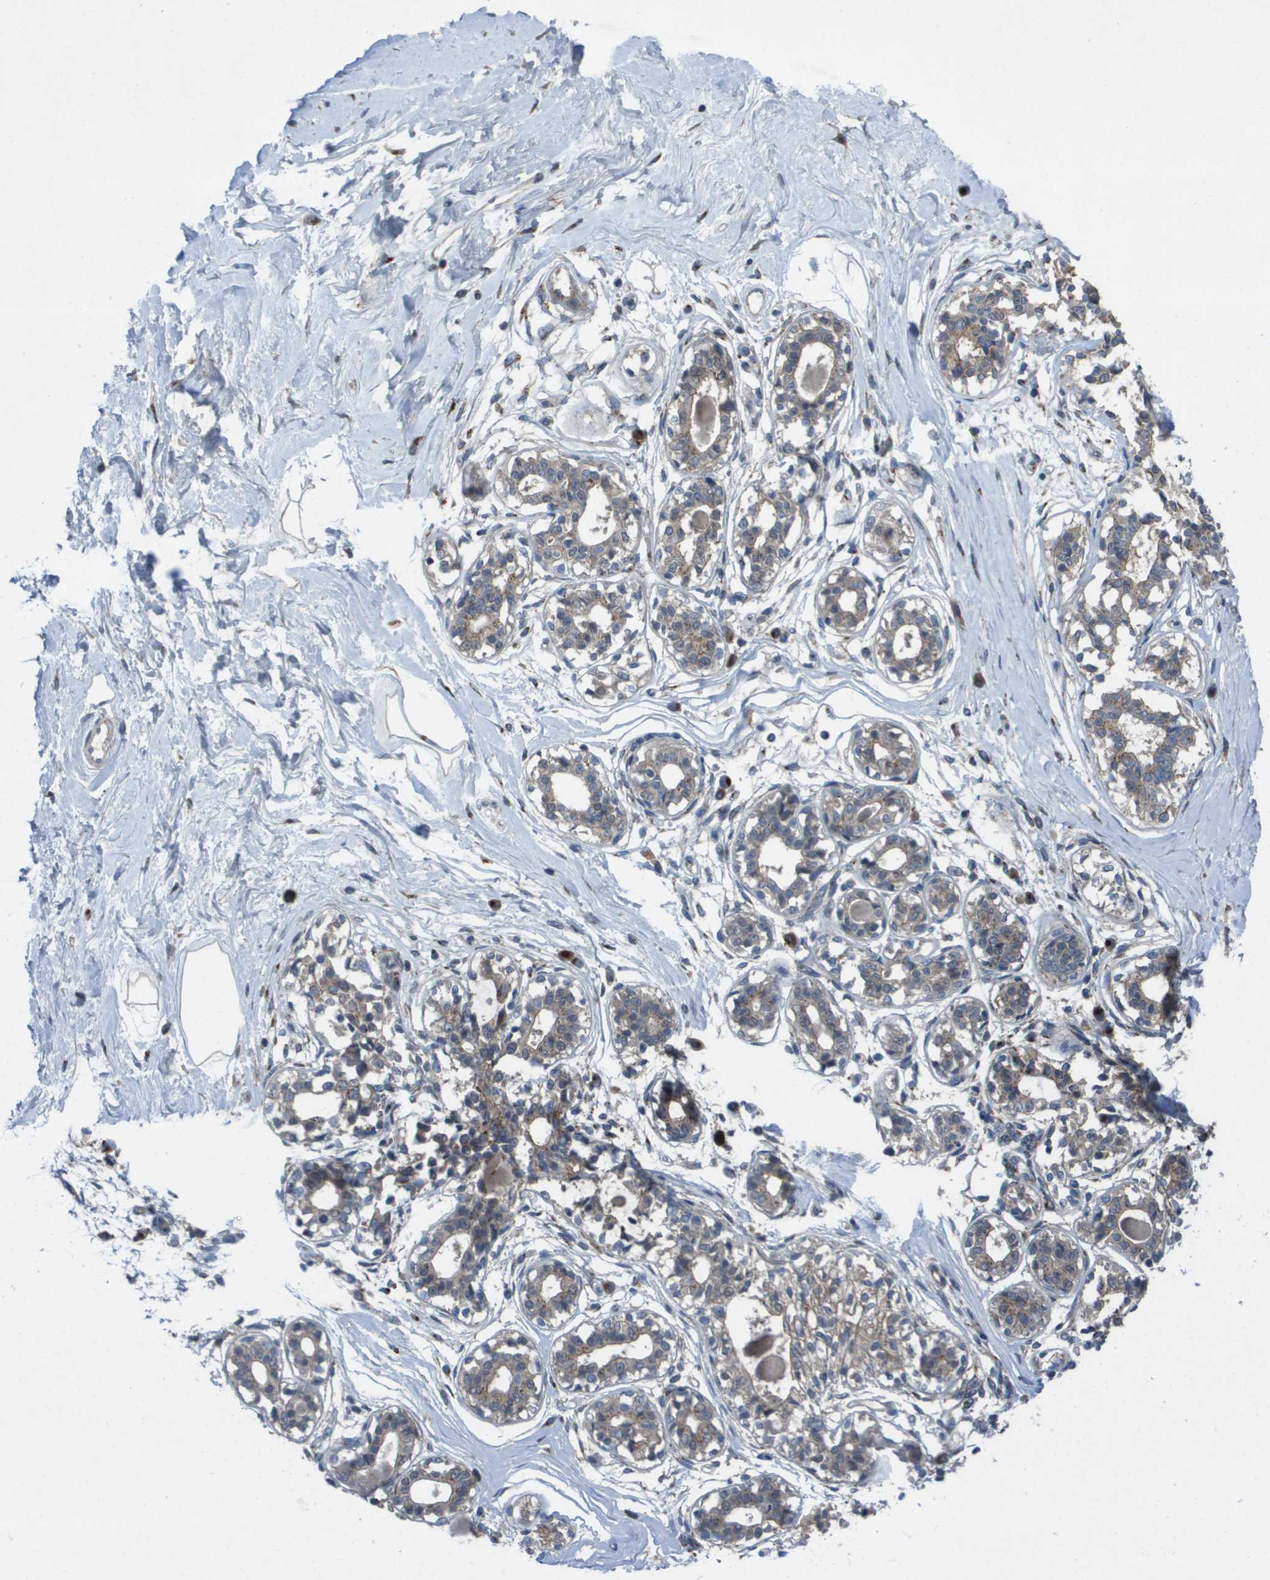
{"staining": {"intensity": "negative", "quantity": "none", "location": "none"}, "tissue": "breast", "cell_type": "Adipocytes", "image_type": "normal", "snomed": [{"axis": "morphology", "description": "Normal tissue, NOS"}, {"axis": "topography", "description": "Breast"}], "caption": "Image shows no protein positivity in adipocytes of unremarkable breast.", "gene": "QSOX2", "patient": {"sex": "female", "age": 45}}